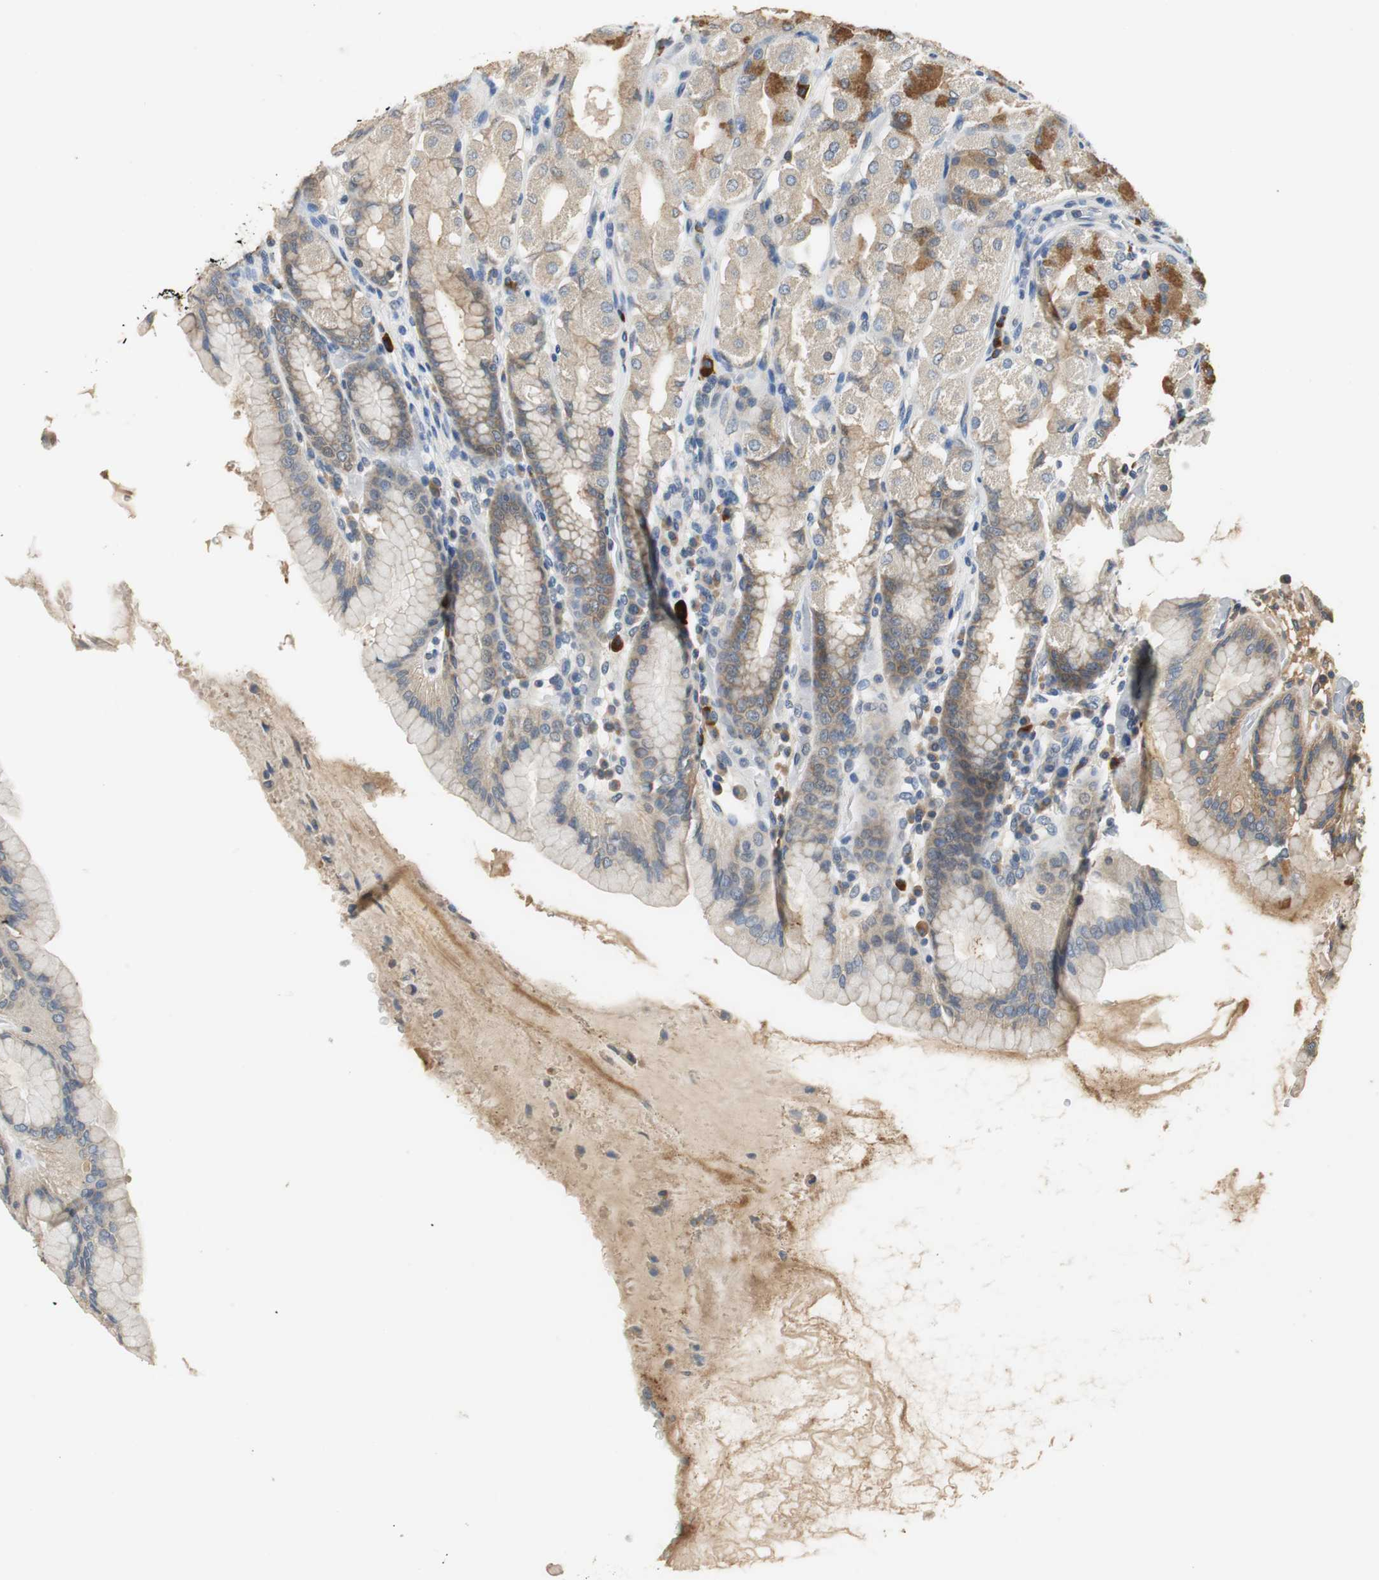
{"staining": {"intensity": "moderate", "quantity": "25%-75%", "location": "cytoplasmic/membranous"}, "tissue": "stomach", "cell_type": "Glandular cells", "image_type": "normal", "snomed": [{"axis": "morphology", "description": "Normal tissue, NOS"}, {"axis": "topography", "description": "Stomach, upper"}], "caption": "Immunohistochemistry staining of normal stomach, which displays medium levels of moderate cytoplasmic/membranous staining in approximately 25%-75% of glandular cells indicating moderate cytoplasmic/membranous protein expression. The staining was performed using DAB (3,3'-diaminobenzidine) (brown) for protein detection and nuclei were counterstained in hematoxylin (blue).", "gene": "MTIF2", "patient": {"sex": "male", "age": 68}}